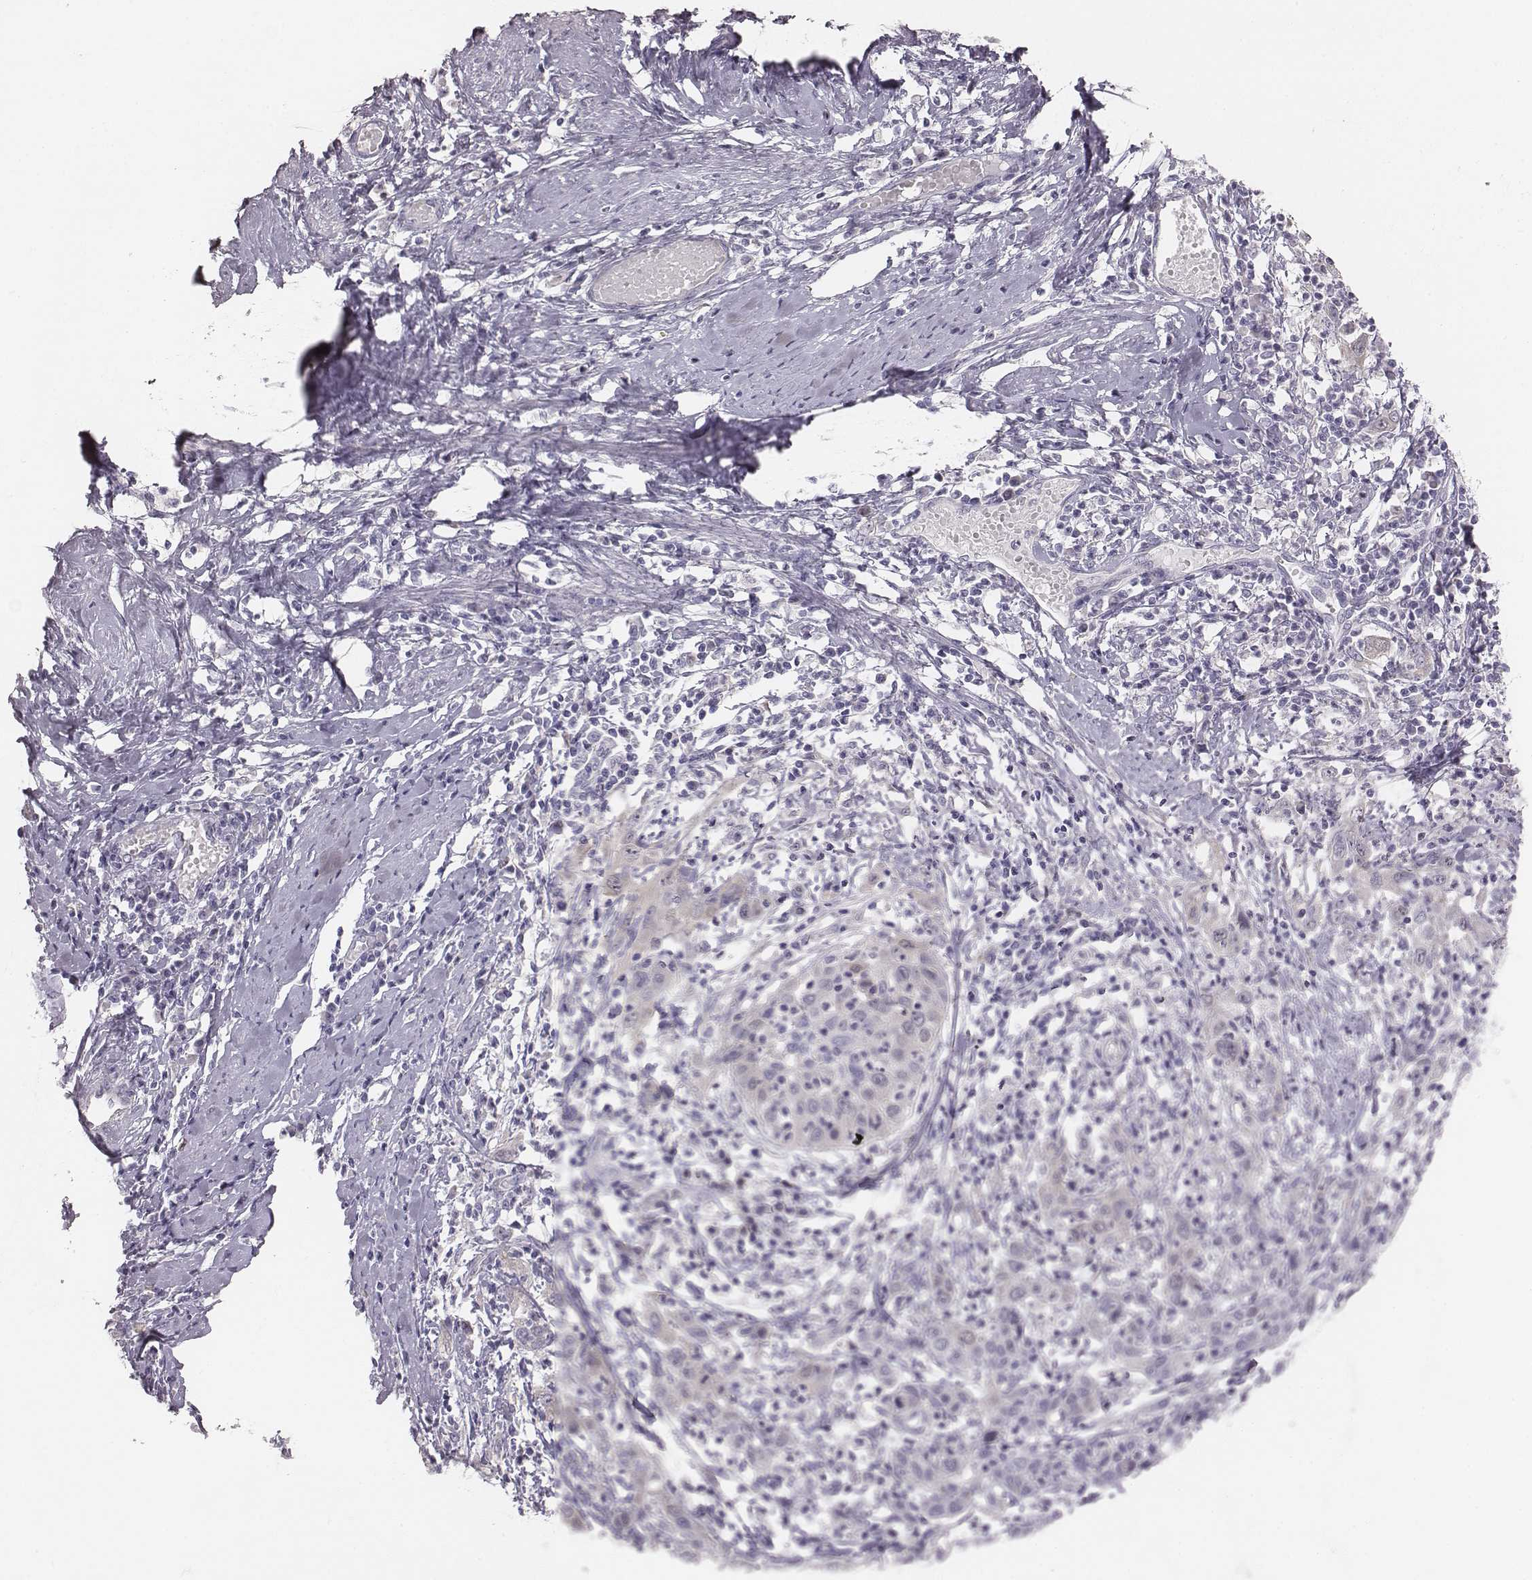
{"staining": {"intensity": "negative", "quantity": "none", "location": "none"}, "tissue": "cervical cancer", "cell_type": "Tumor cells", "image_type": "cancer", "snomed": [{"axis": "morphology", "description": "Squamous cell carcinoma, NOS"}, {"axis": "topography", "description": "Cervix"}], "caption": "A histopathology image of human cervical squamous cell carcinoma is negative for staining in tumor cells. (Brightfield microscopy of DAB (3,3'-diaminobenzidine) IHC at high magnification).", "gene": "PBK", "patient": {"sex": "female", "age": 46}}